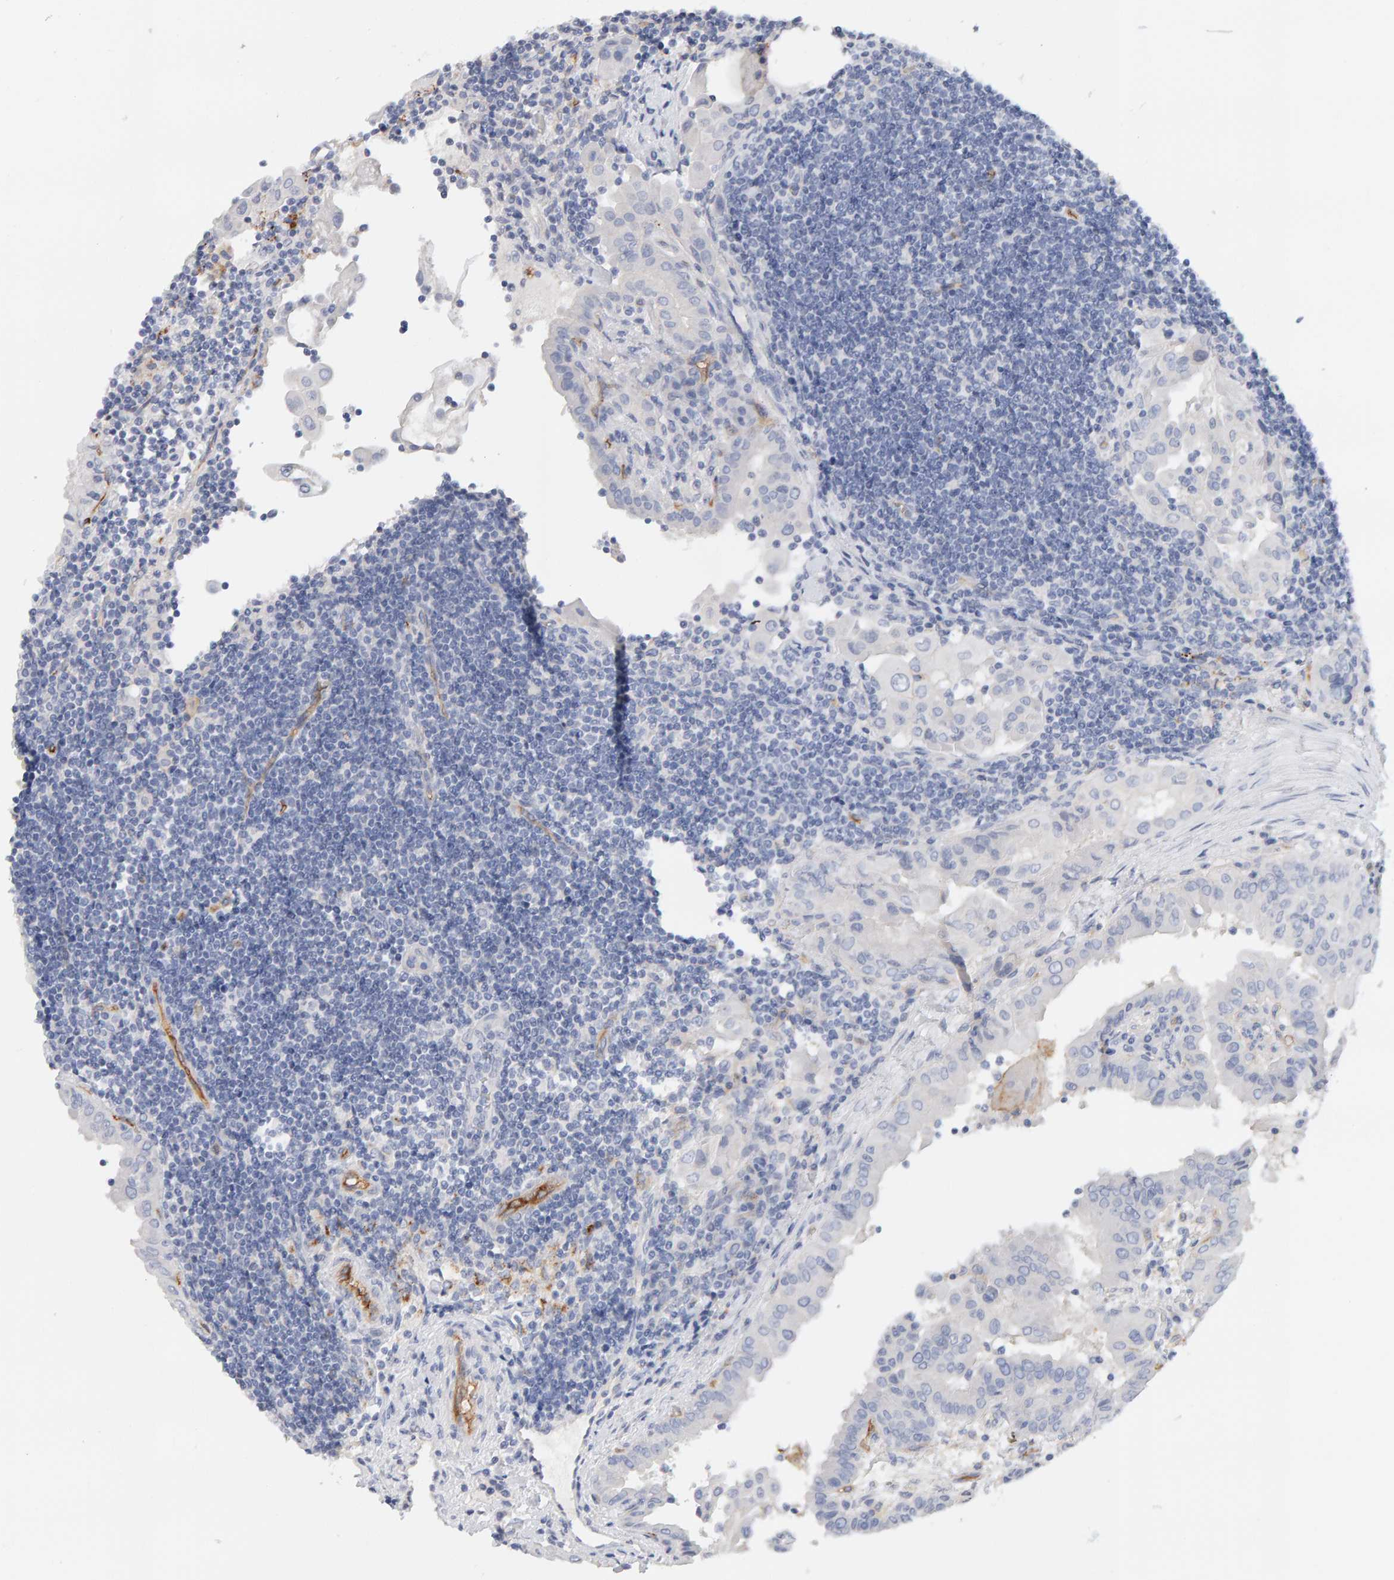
{"staining": {"intensity": "negative", "quantity": "none", "location": "none"}, "tissue": "thyroid cancer", "cell_type": "Tumor cells", "image_type": "cancer", "snomed": [{"axis": "morphology", "description": "Papillary adenocarcinoma, NOS"}, {"axis": "topography", "description": "Thyroid gland"}], "caption": "Thyroid papillary adenocarcinoma stained for a protein using immunohistochemistry (IHC) shows no staining tumor cells.", "gene": "METRNL", "patient": {"sex": "male", "age": 33}}